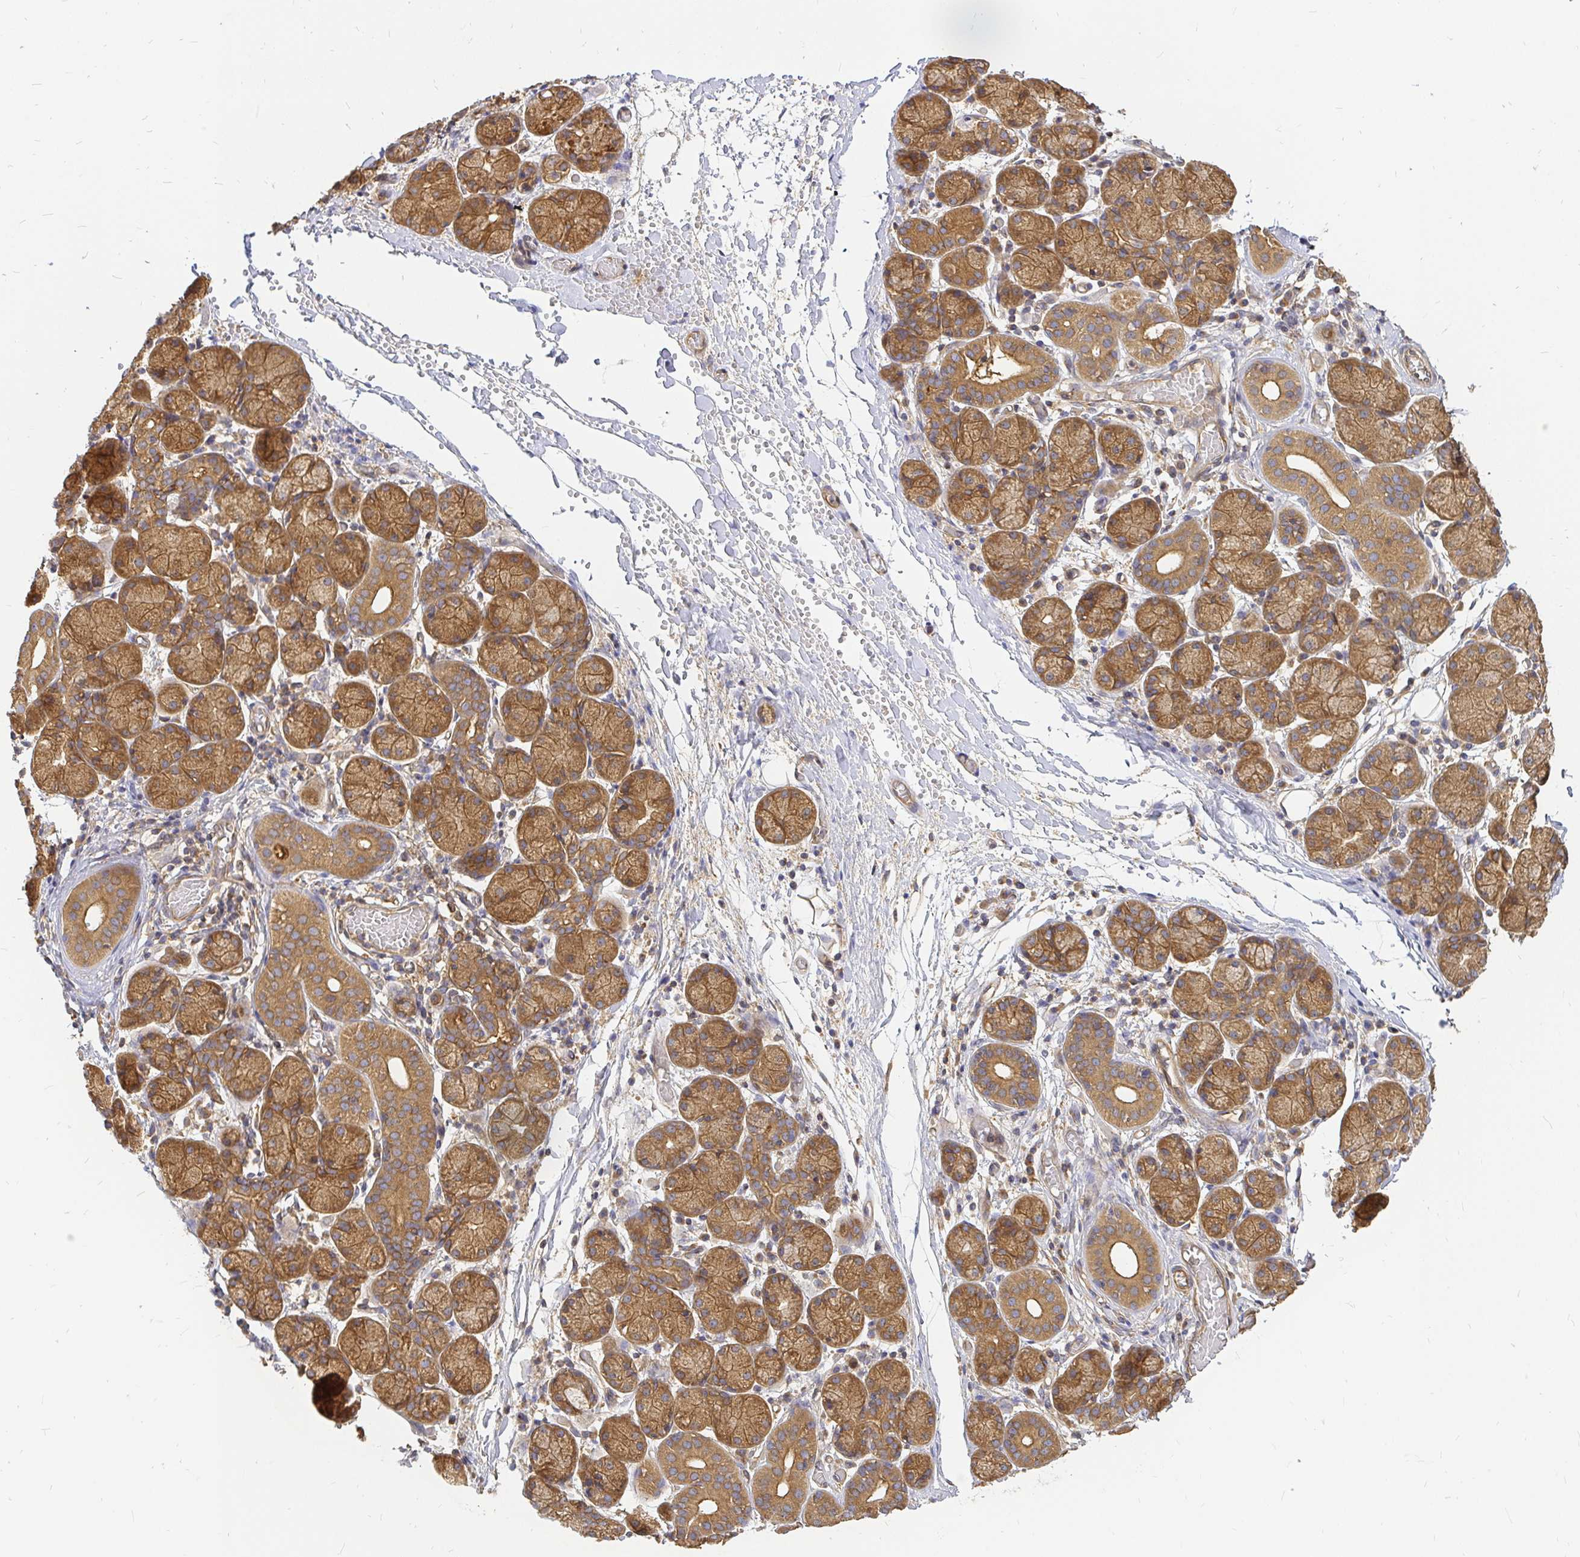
{"staining": {"intensity": "strong", "quantity": ">75%", "location": "cytoplasmic/membranous"}, "tissue": "salivary gland", "cell_type": "Glandular cells", "image_type": "normal", "snomed": [{"axis": "morphology", "description": "Normal tissue, NOS"}, {"axis": "topography", "description": "Salivary gland"}], "caption": "A histopathology image of human salivary gland stained for a protein demonstrates strong cytoplasmic/membranous brown staining in glandular cells.", "gene": "KIF5B", "patient": {"sex": "female", "age": 24}}